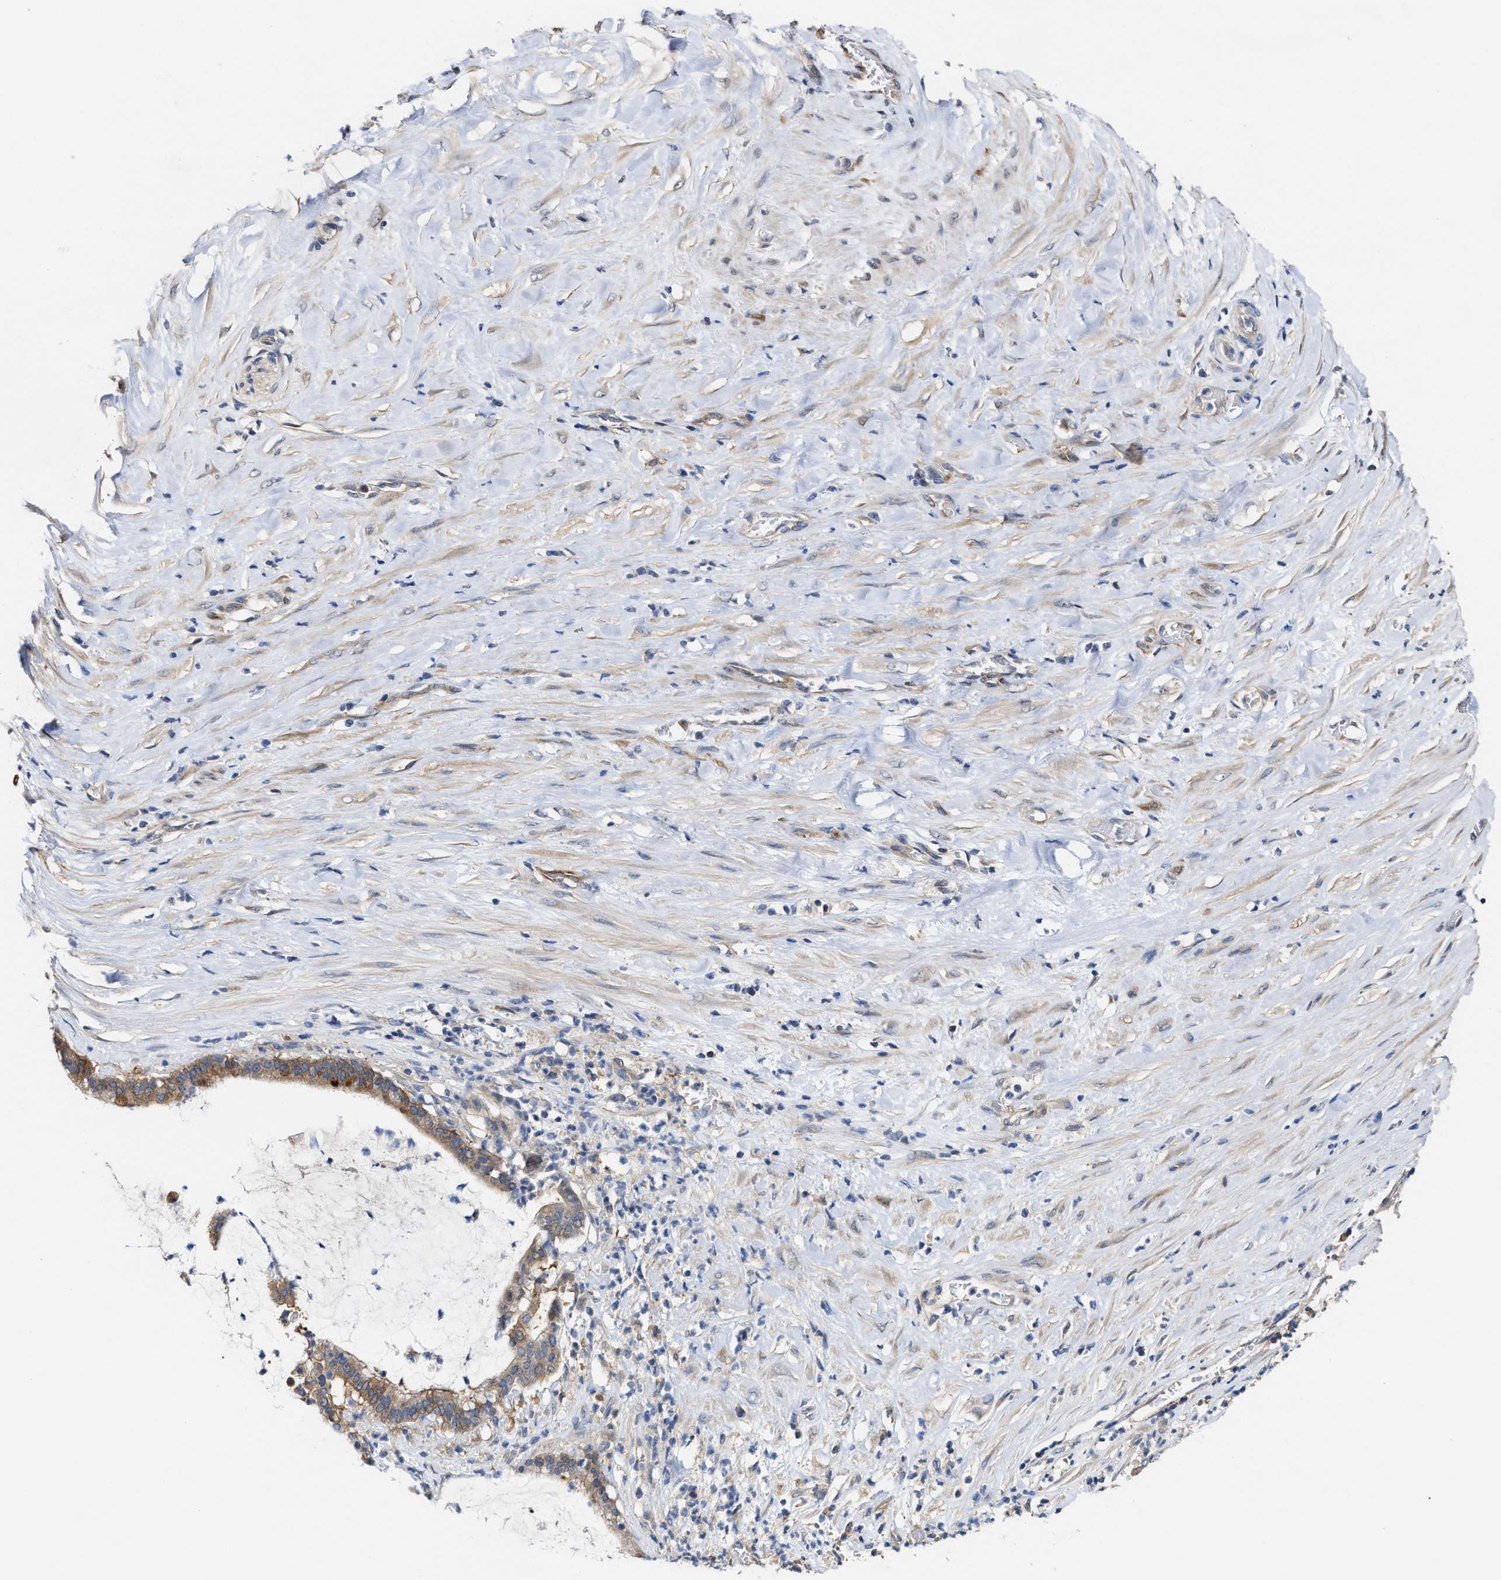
{"staining": {"intensity": "moderate", "quantity": ">75%", "location": "cytoplasmic/membranous,nuclear"}, "tissue": "pancreatic cancer", "cell_type": "Tumor cells", "image_type": "cancer", "snomed": [{"axis": "morphology", "description": "Adenocarcinoma, NOS"}, {"axis": "topography", "description": "Pancreas"}], "caption": "Pancreatic cancer tissue exhibits moderate cytoplasmic/membranous and nuclear positivity in approximately >75% of tumor cells, visualized by immunohistochemistry. The protein of interest is stained brown, and the nuclei are stained in blue (DAB IHC with brightfield microscopy, high magnification).", "gene": "BBLN", "patient": {"sex": "male", "age": 41}}